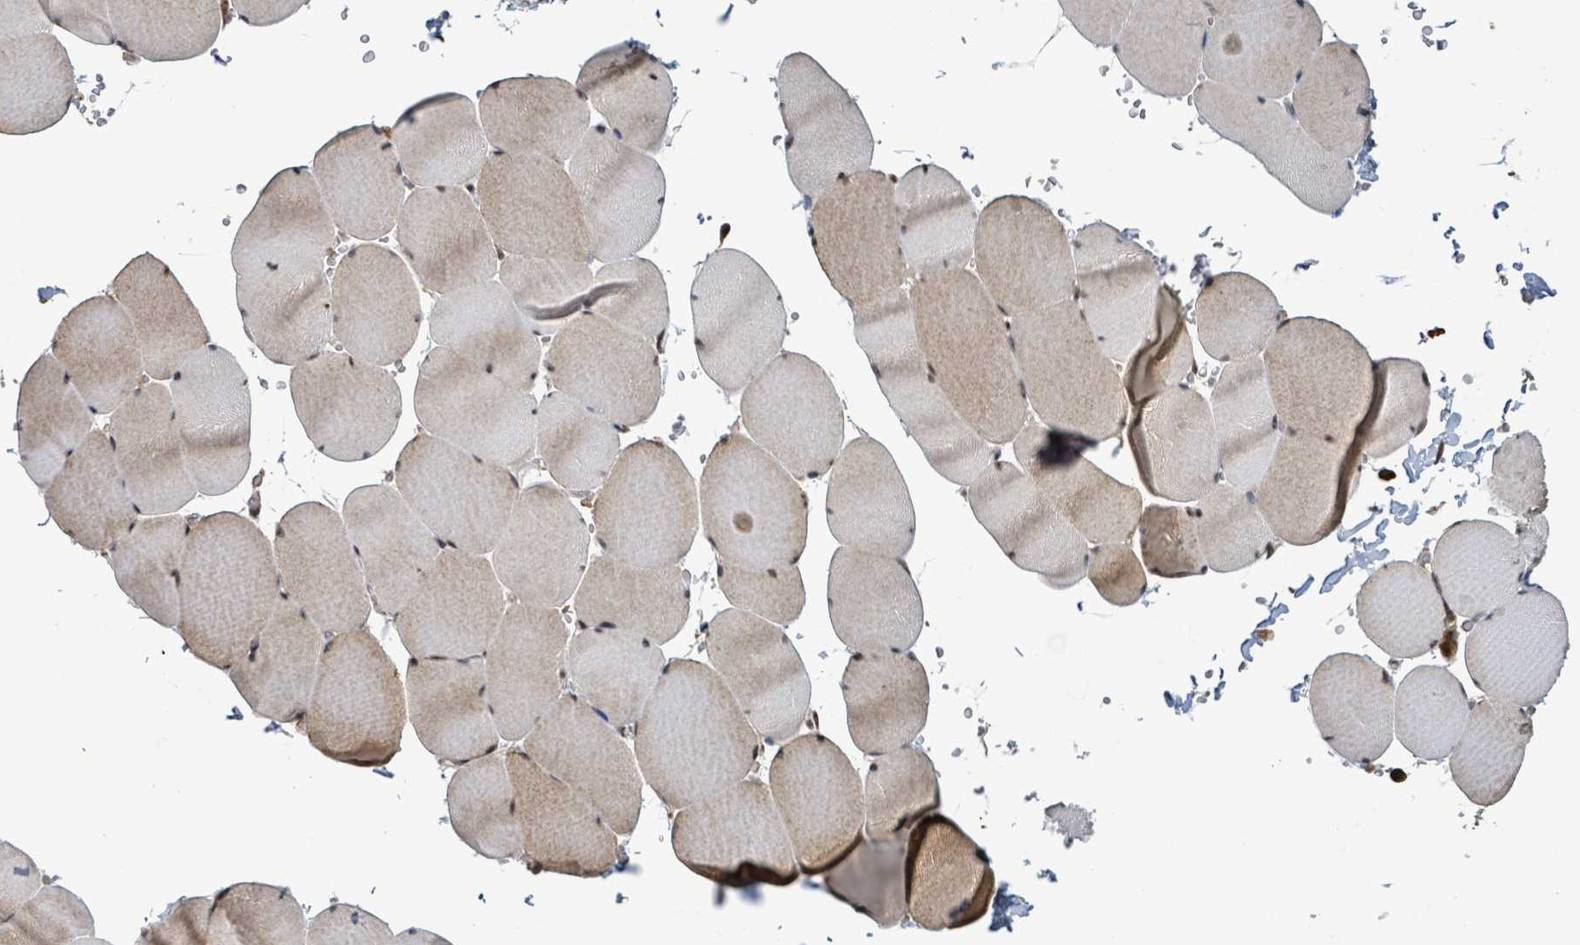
{"staining": {"intensity": "weak", "quantity": "25%-75%", "location": "cytoplasmic/membranous"}, "tissue": "skeletal muscle", "cell_type": "Myocytes", "image_type": "normal", "snomed": [{"axis": "morphology", "description": "Normal tissue, NOS"}, {"axis": "topography", "description": "Skeletal muscle"}, {"axis": "topography", "description": "Head-Neck"}], "caption": "Skeletal muscle was stained to show a protein in brown. There is low levels of weak cytoplasmic/membranous staining in approximately 25%-75% of myocytes.", "gene": "COQ6", "patient": {"sex": "male", "age": 66}}